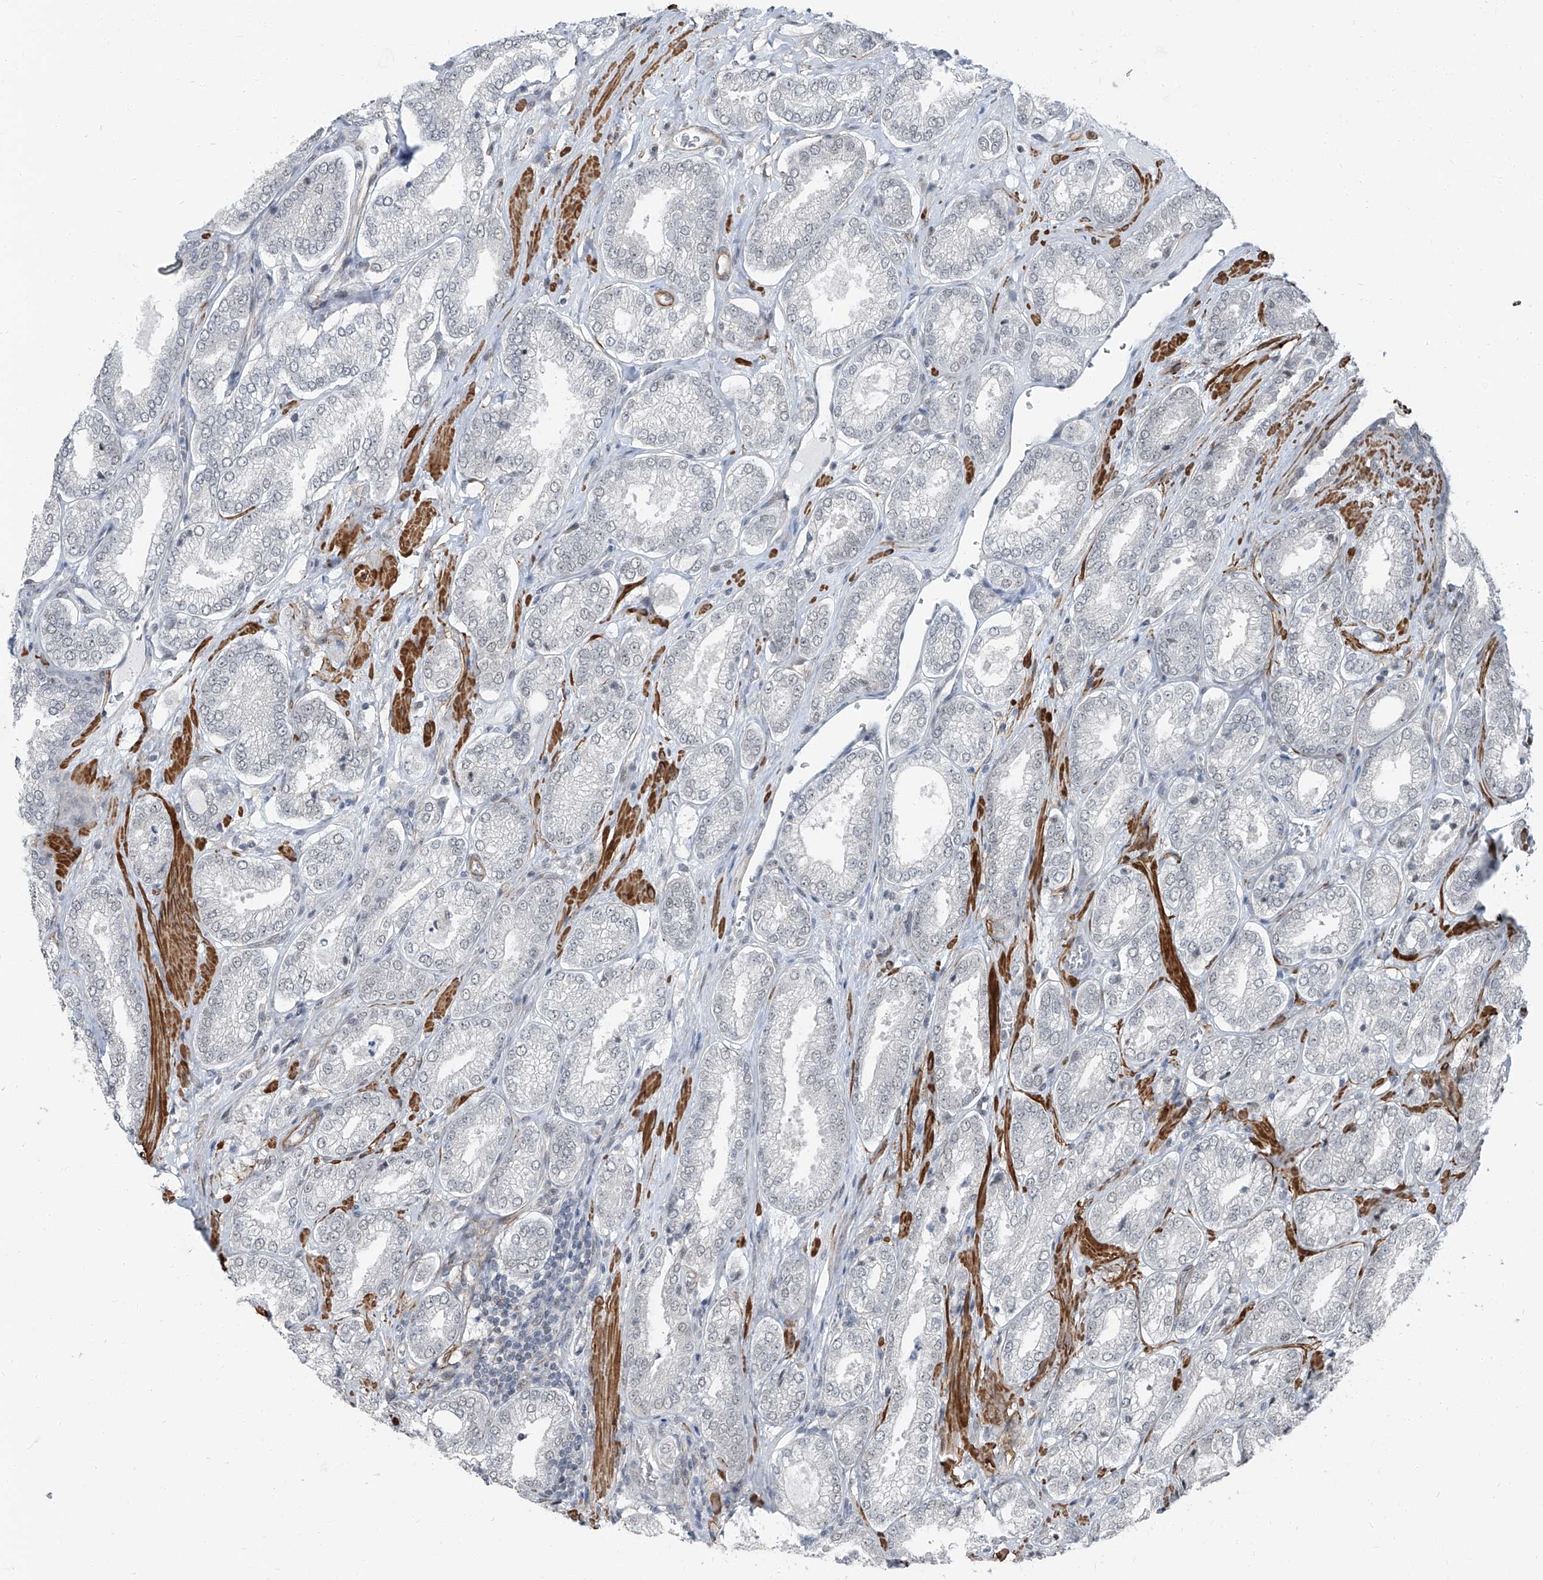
{"staining": {"intensity": "negative", "quantity": "none", "location": "none"}, "tissue": "prostate cancer", "cell_type": "Tumor cells", "image_type": "cancer", "snomed": [{"axis": "morphology", "description": "Adenocarcinoma, Low grade"}, {"axis": "topography", "description": "Prostate"}], "caption": "Protein analysis of prostate cancer (adenocarcinoma (low-grade)) reveals no significant staining in tumor cells.", "gene": "TXLNB", "patient": {"sex": "male", "age": 62}}